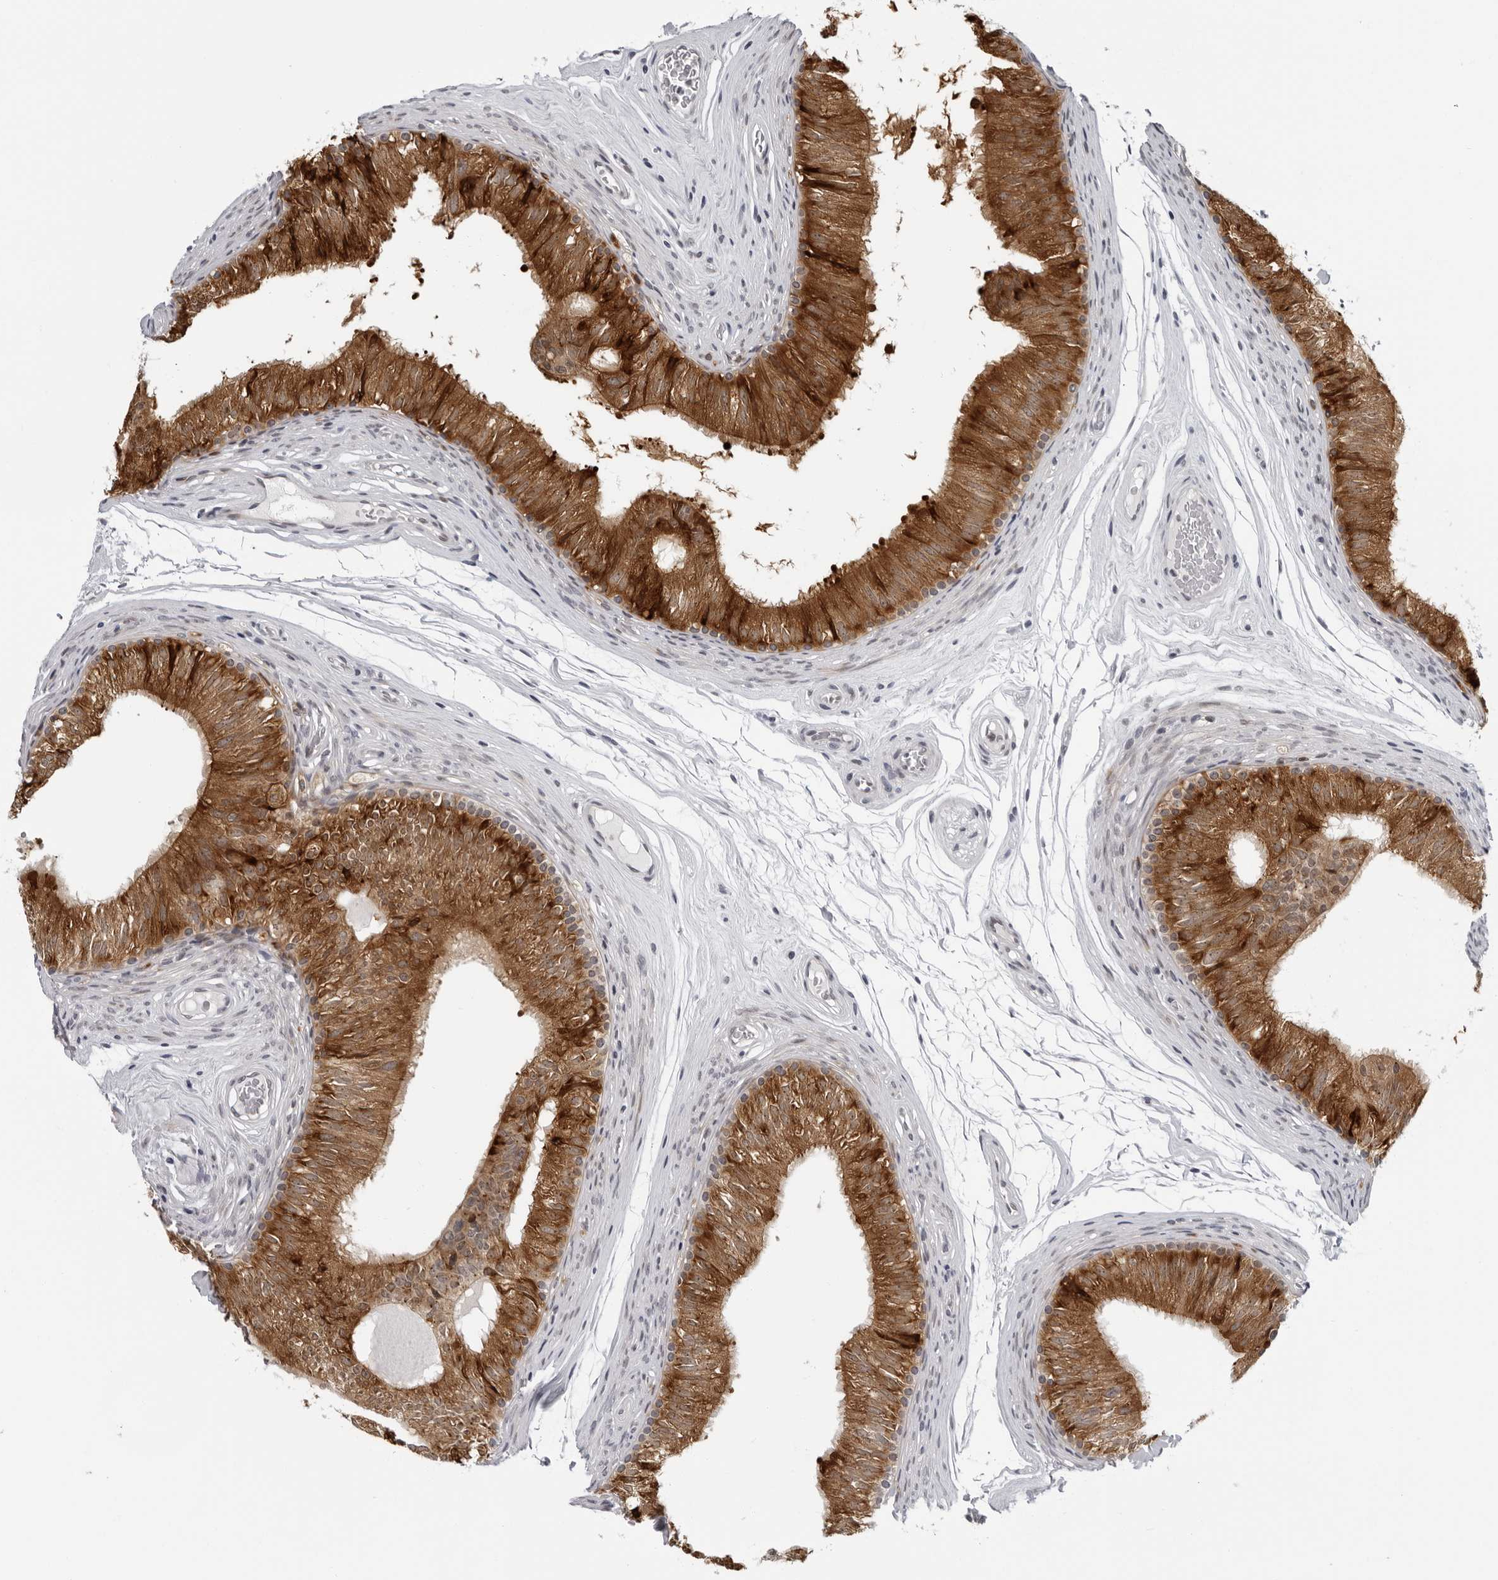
{"staining": {"intensity": "strong", "quantity": ">75%", "location": "cytoplasmic/membranous"}, "tissue": "epididymis", "cell_type": "Glandular cells", "image_type": "normal", "snomed": [{"axis": "morphology", "description": "Normal tissue, NOS"}, {"axis": "topography", "description": "Epididymis"}], "caption": "Immunohistochemistry (DAB) staining of normal human epididymis exhibits strong cytoplasmic/membranous protein staining in about >75% of glandular cells.", "gene": "PIP4K2C", "patient": {"sex": "male", "age": 36}}